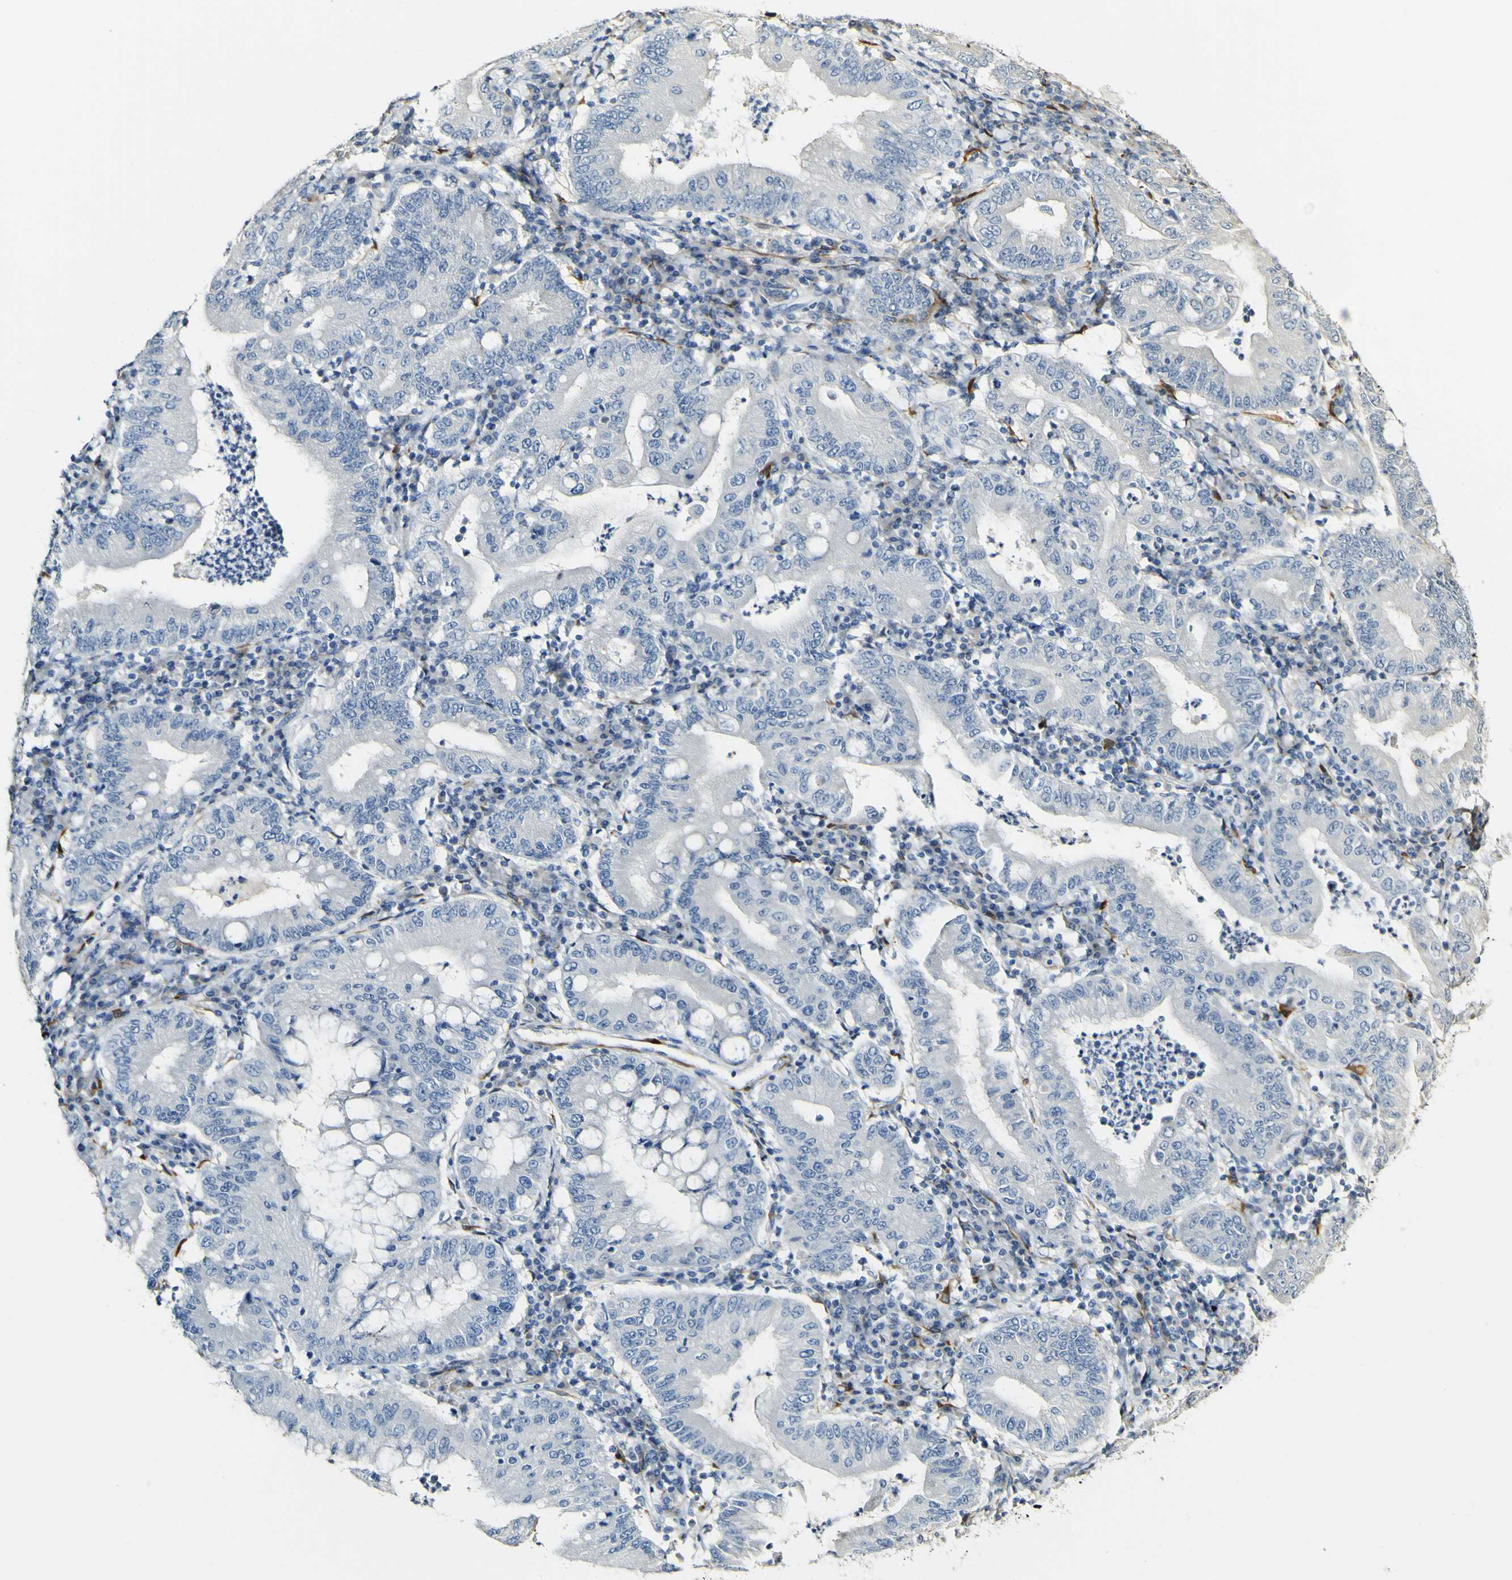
{"staining": {"intensity": "negative", "quantity": "none", "location": "none"}, "tissue": "stomach cancer", "cell_type": "Tumor cells", "image_type": "cancer", "snomed": [{"axis": "morphology", "description": "Normal tissue, NOS"}, {"axis": "morphology", "description": "Adenocarcinoma, NOS"}, {"axis": "topography", "description": "Esophagus"}, {"axis": "topography", "description": "Stomach, upper"}, {"axis": "topography", "description": "Peripheral nerve tissue"}], "caption": "Tumor cells are negative for brown protein staining in stomach cancer.", "gene": "FMO3", "patient": {"sex": "male", "age": 62}}